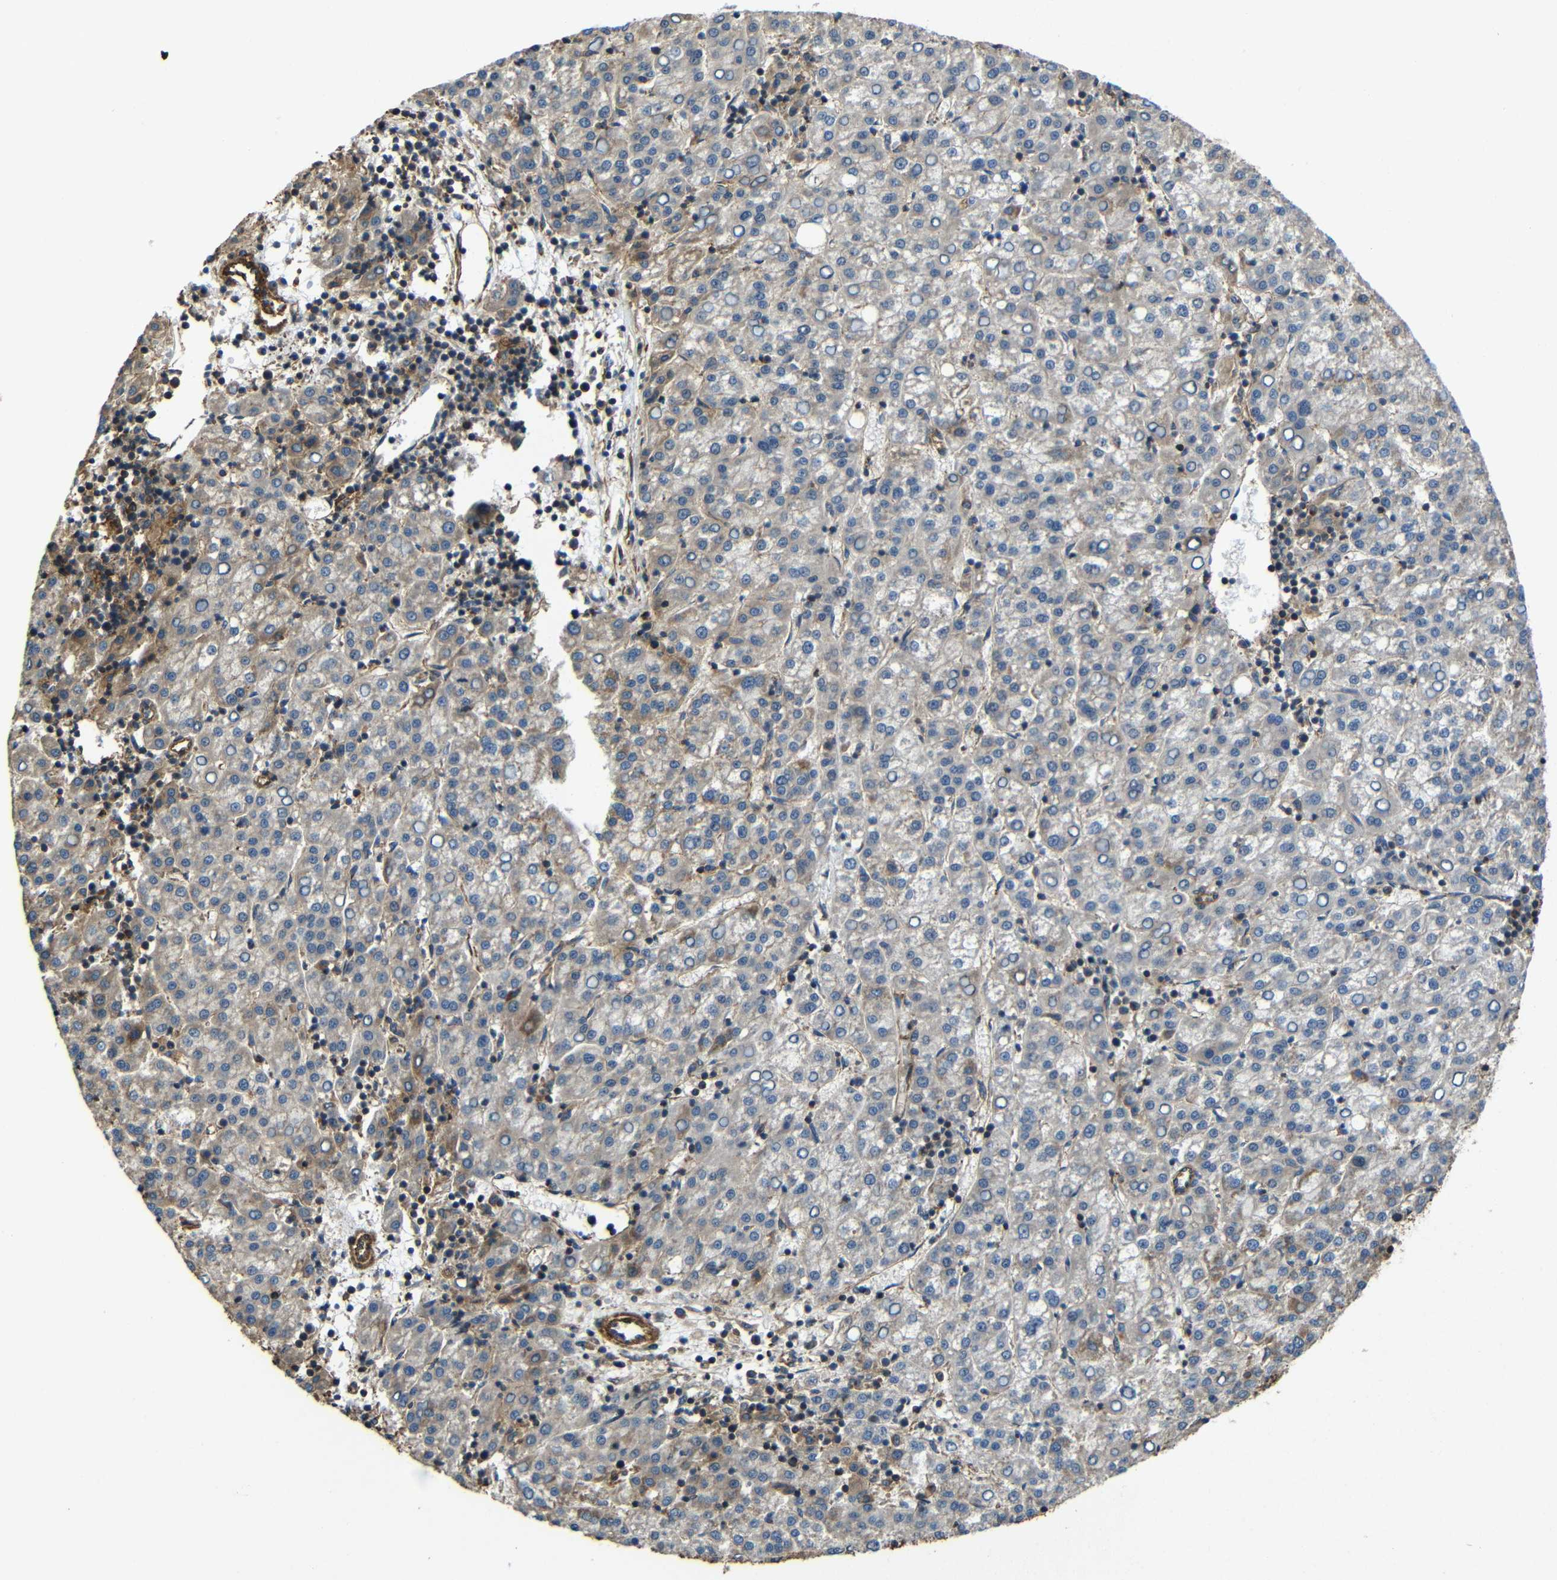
{"staining": {"intensity": "moderate", "quantity": "25%-75%", "location": "cytoplasmic/membranous"}, "tissue": "liver cancer", "cell_type": "Tumor cells", "image_type": "cancer", "snomed": [{"axis": "morphology", "description": "Carcinoma, Hepatocellular, NOS"}, {"axis": "topography", "description": "Liver"}], "caption": "Protein expression analysis of human liver cancer reveals moderate cytoplasmic/membranous positivity in about 25%-75% of tumor cells. Nuclei are stained in blue.", "gene": "PTCH1", "patient": {"sex": "female", "age": 58}}